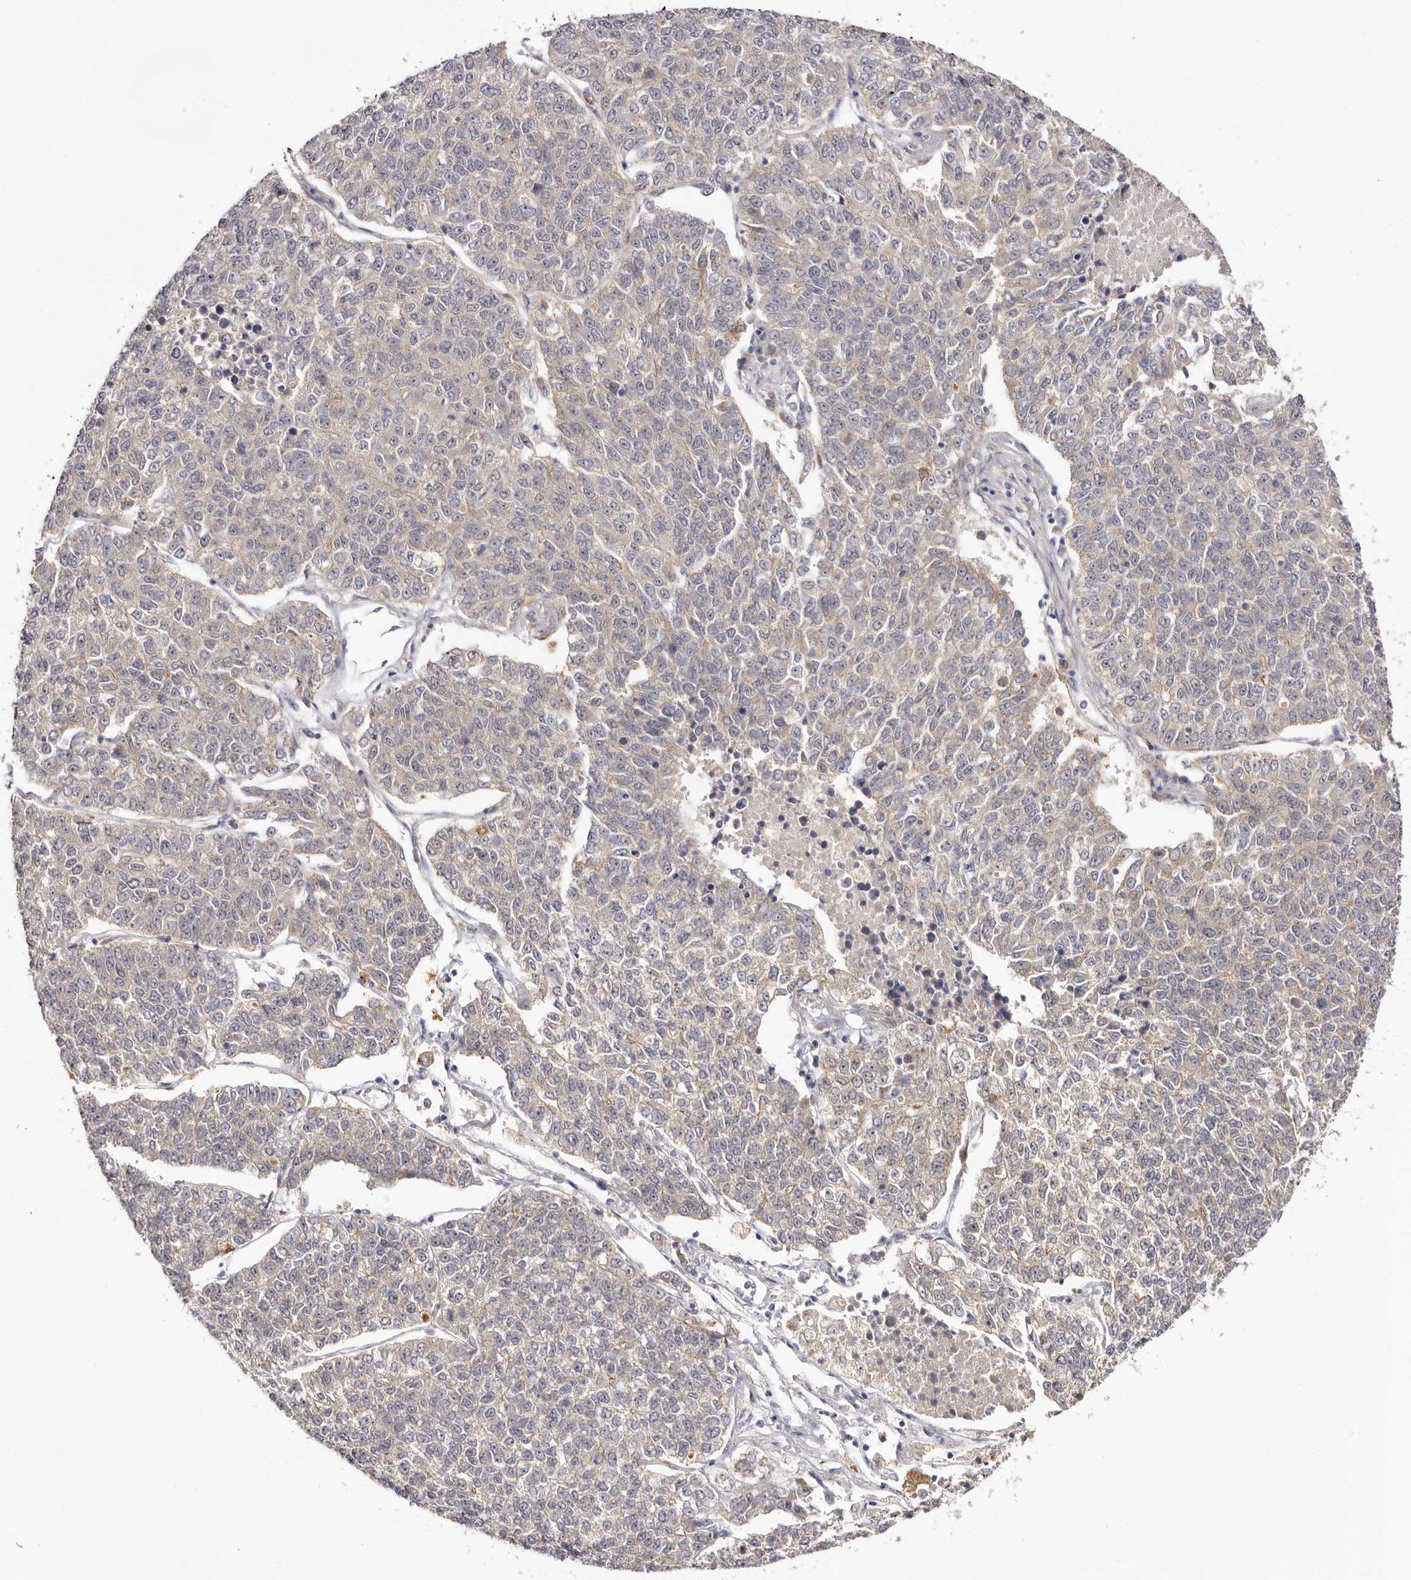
{"staining": {"intensity": "weak", "quantity": "25%-75%", "location": "cytoplasmic/membranous"}, "tissue": "lung cancer", "cell_type": "Tumor cells", "image_type": "cancer", "snomed": [{"axis": "morphology", "description": "Adenocarcinoma, NOS"}, {"axis": "topography", "description": "Lung"}], "caption": "This image displays adenocarcinoma (lung) stained with immunohistochemistry (IHC) to label a protein in brown. The cytoplasmic/membranous of tumor cells show weak positivity for the protein. Nuclei are counter-stained blue.", "gene": "MICAL2", "patient": {"sex": "male", "age": 49}}